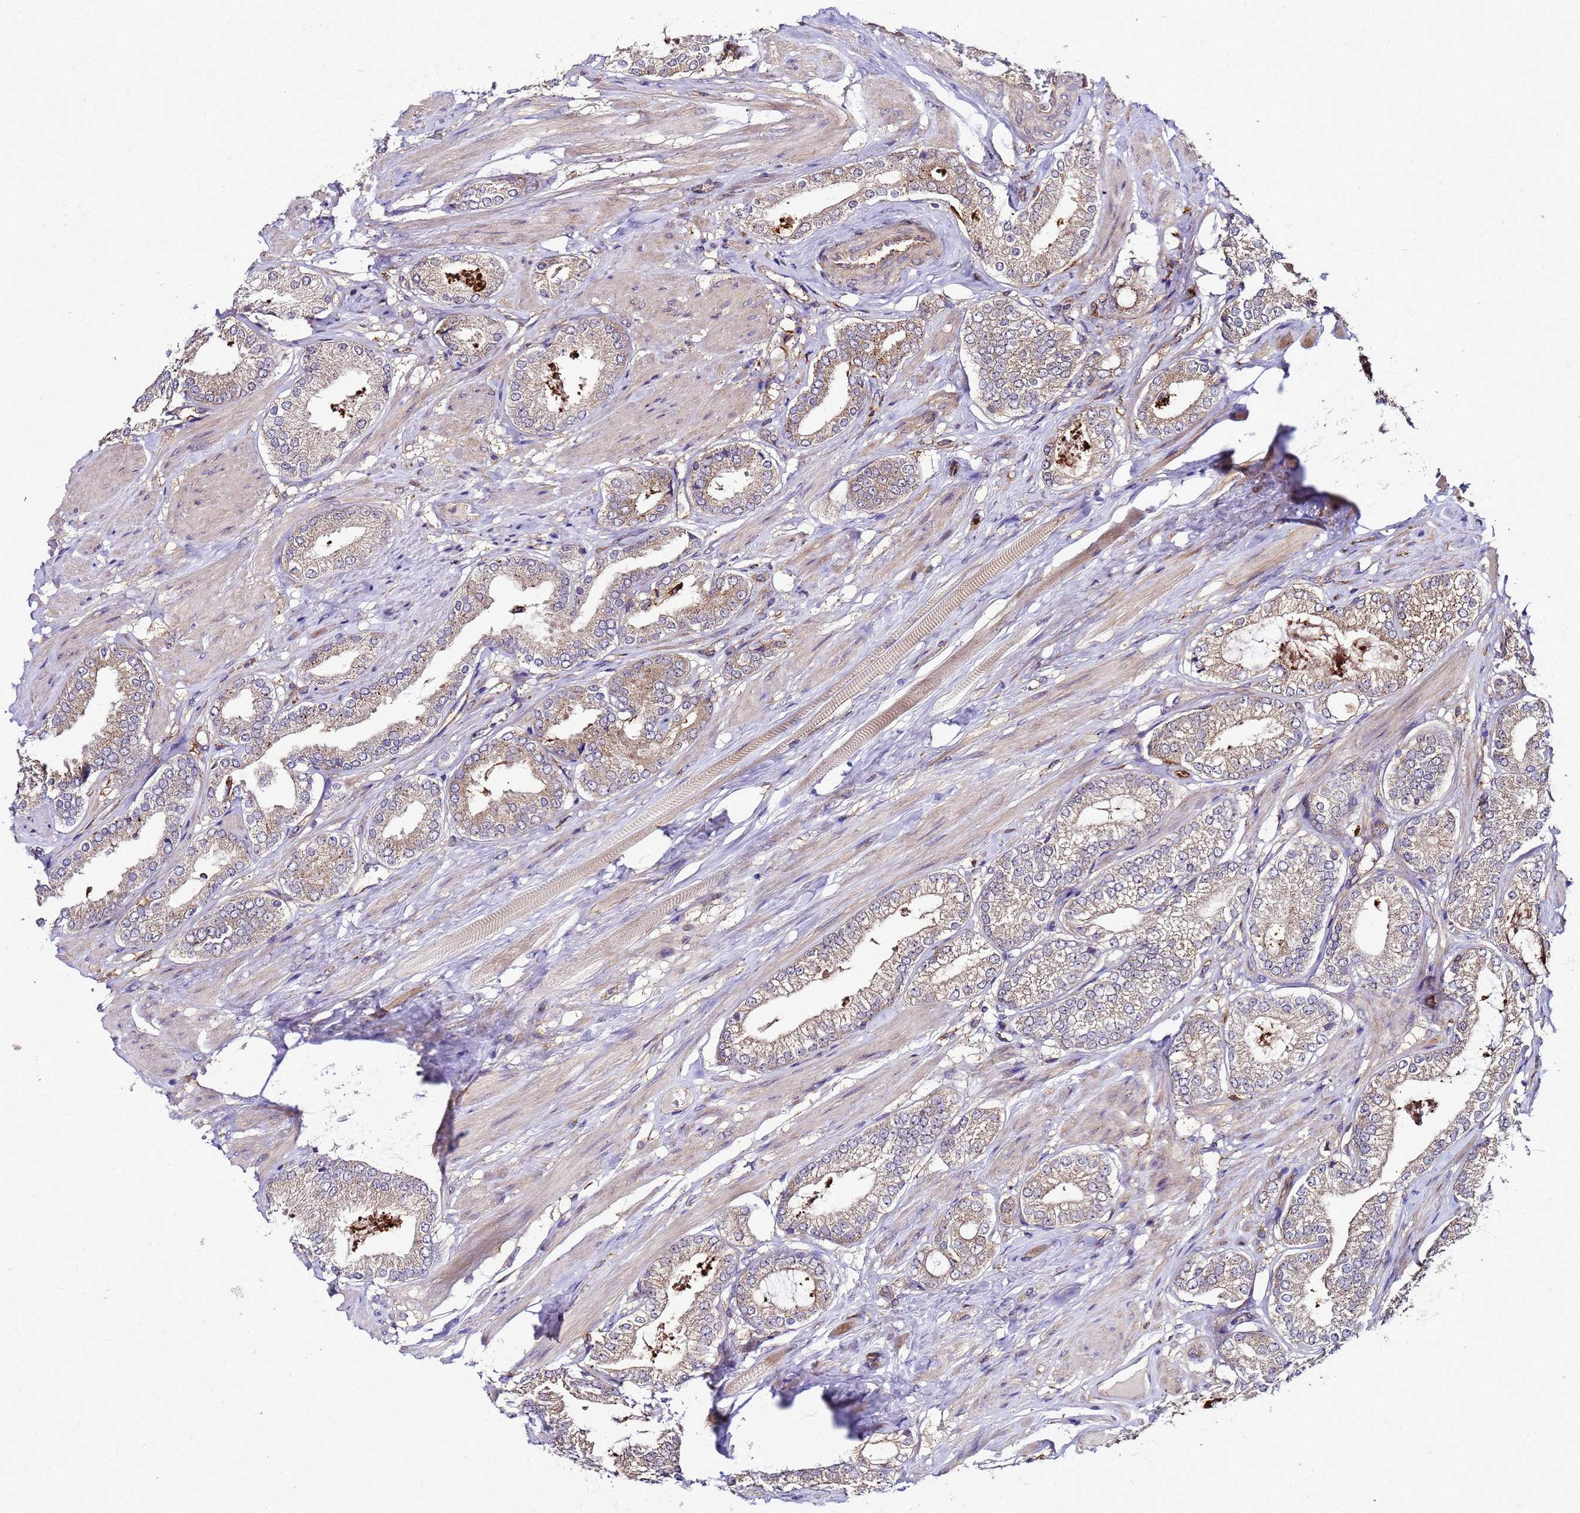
{"staining": {"intensity": "moderate", "quantity": "25%-75%", "location": "cytoplasmic/membranous"}, "tissue": "prostate cancer", "cell_type": "Tumor cells", "image_type": "cancer", "snomed": [{"axis": "morphology", "description": "Adenocarcinoma, High grade"}, {"axis": "topography", "description": "Prostate and seminal vesicle, NOS"}], "caption": "High-grade adenocarcinoma (prostate) stained for a protein (brown) demonstrates moderate cytoplasmic/membranous positive expression in approximately 25%-75% of tumor cells.", "gene": "TRABD", "patient": {"sex": "male", "age": 64}}